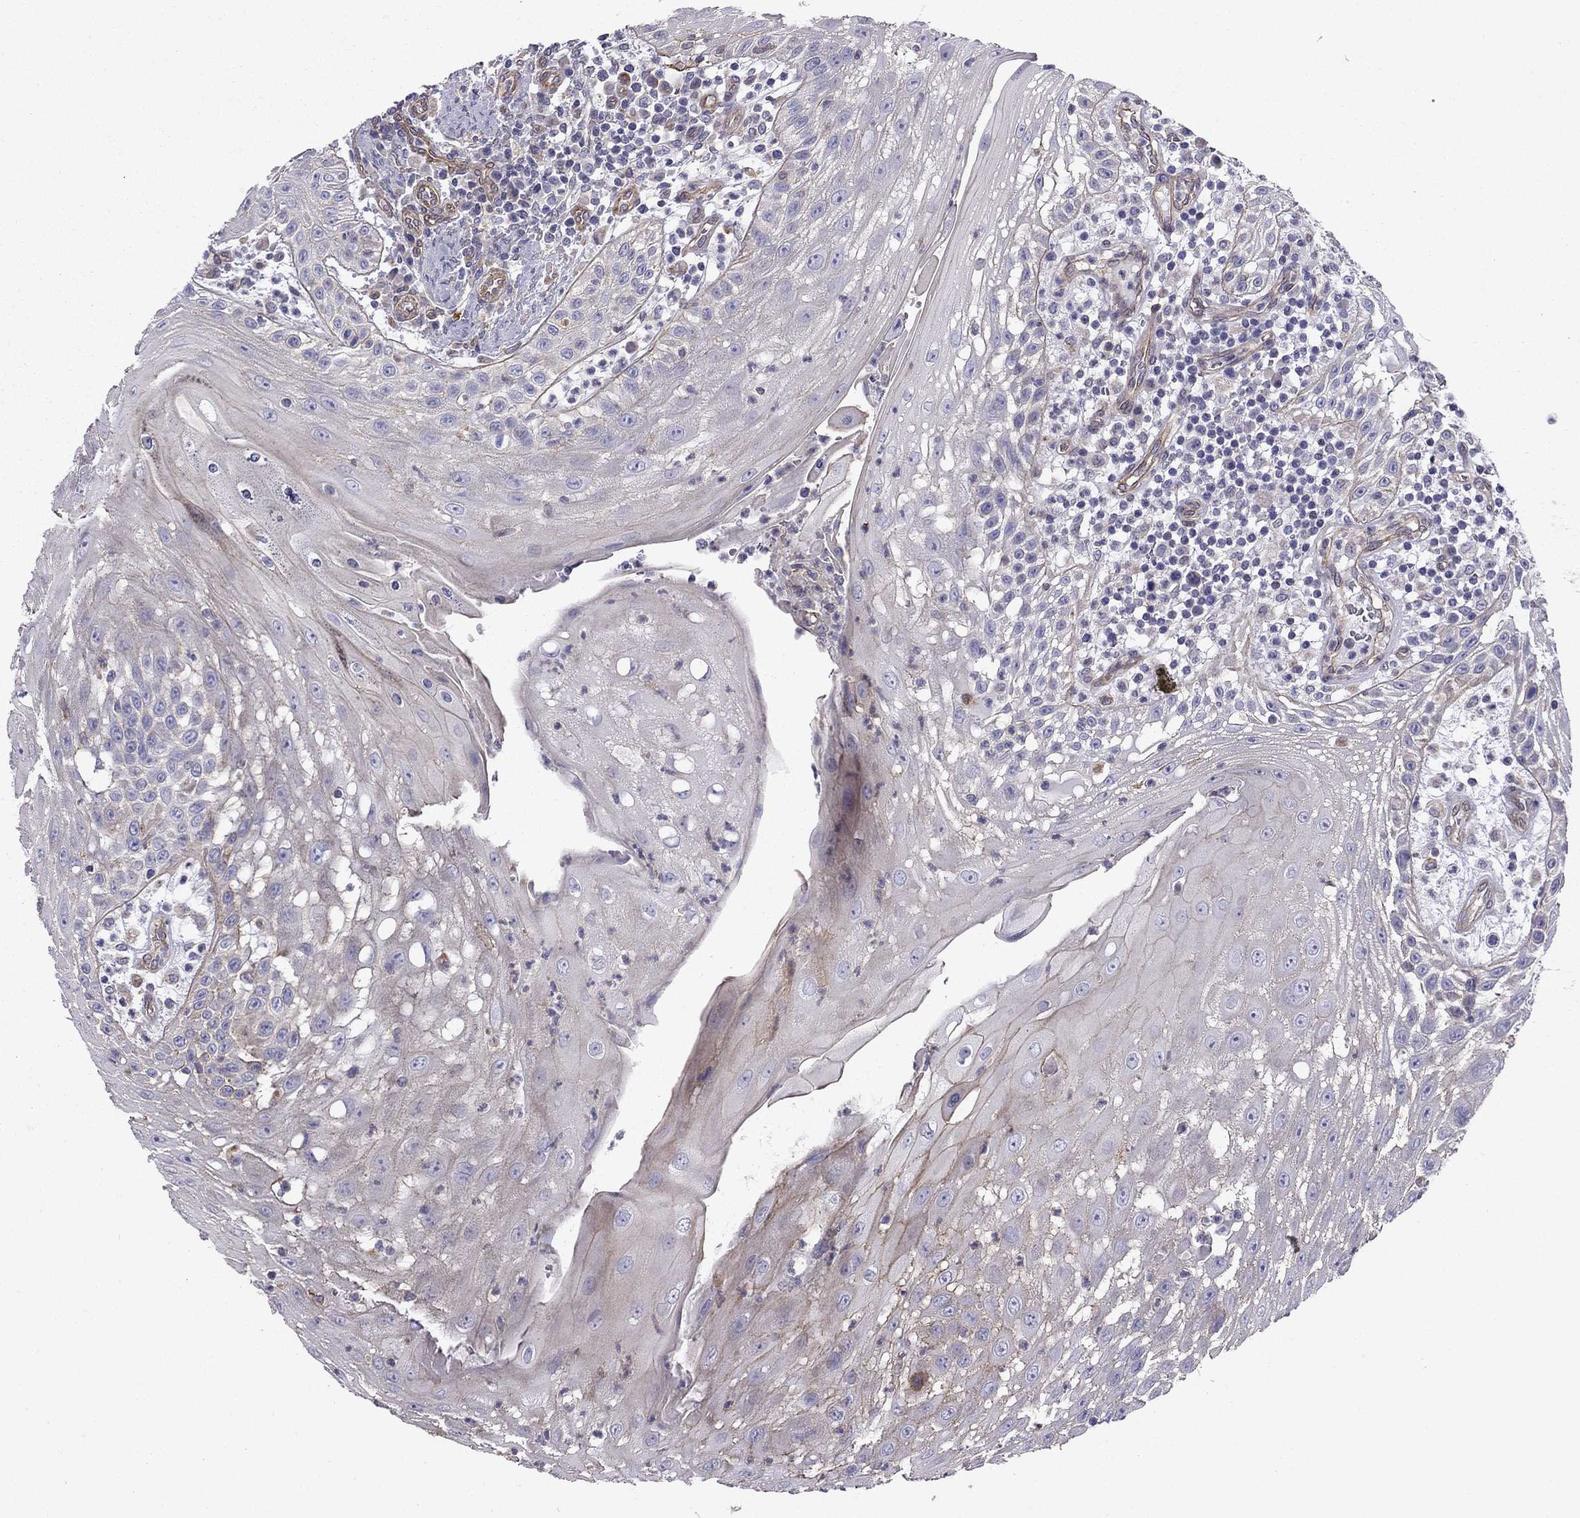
{"staining": {"intensity": "moderate", "quantity": "<25%", "location": "cytoplasmic/membranous"}, "tissue": "head and neck cancer", "cell_type": "Tumor cells", "image_type": "cancer", "snomed": [{"axis": "morphology", "description": "Squamous cell carcinoma, NOS"}, {"axis": "topography", "description": "Oral tissue"}, {"axis": "topography", "description": "Head-Neck"}], "caption": "Immunohistochemical staining of human head and neck cancer exhibits low levels of moderate cytoplasmic/membranous protein positivity in about <25% of tumor cells.", "gene": "ENOX1", "patient": {"sex": "male", "age": 58}}